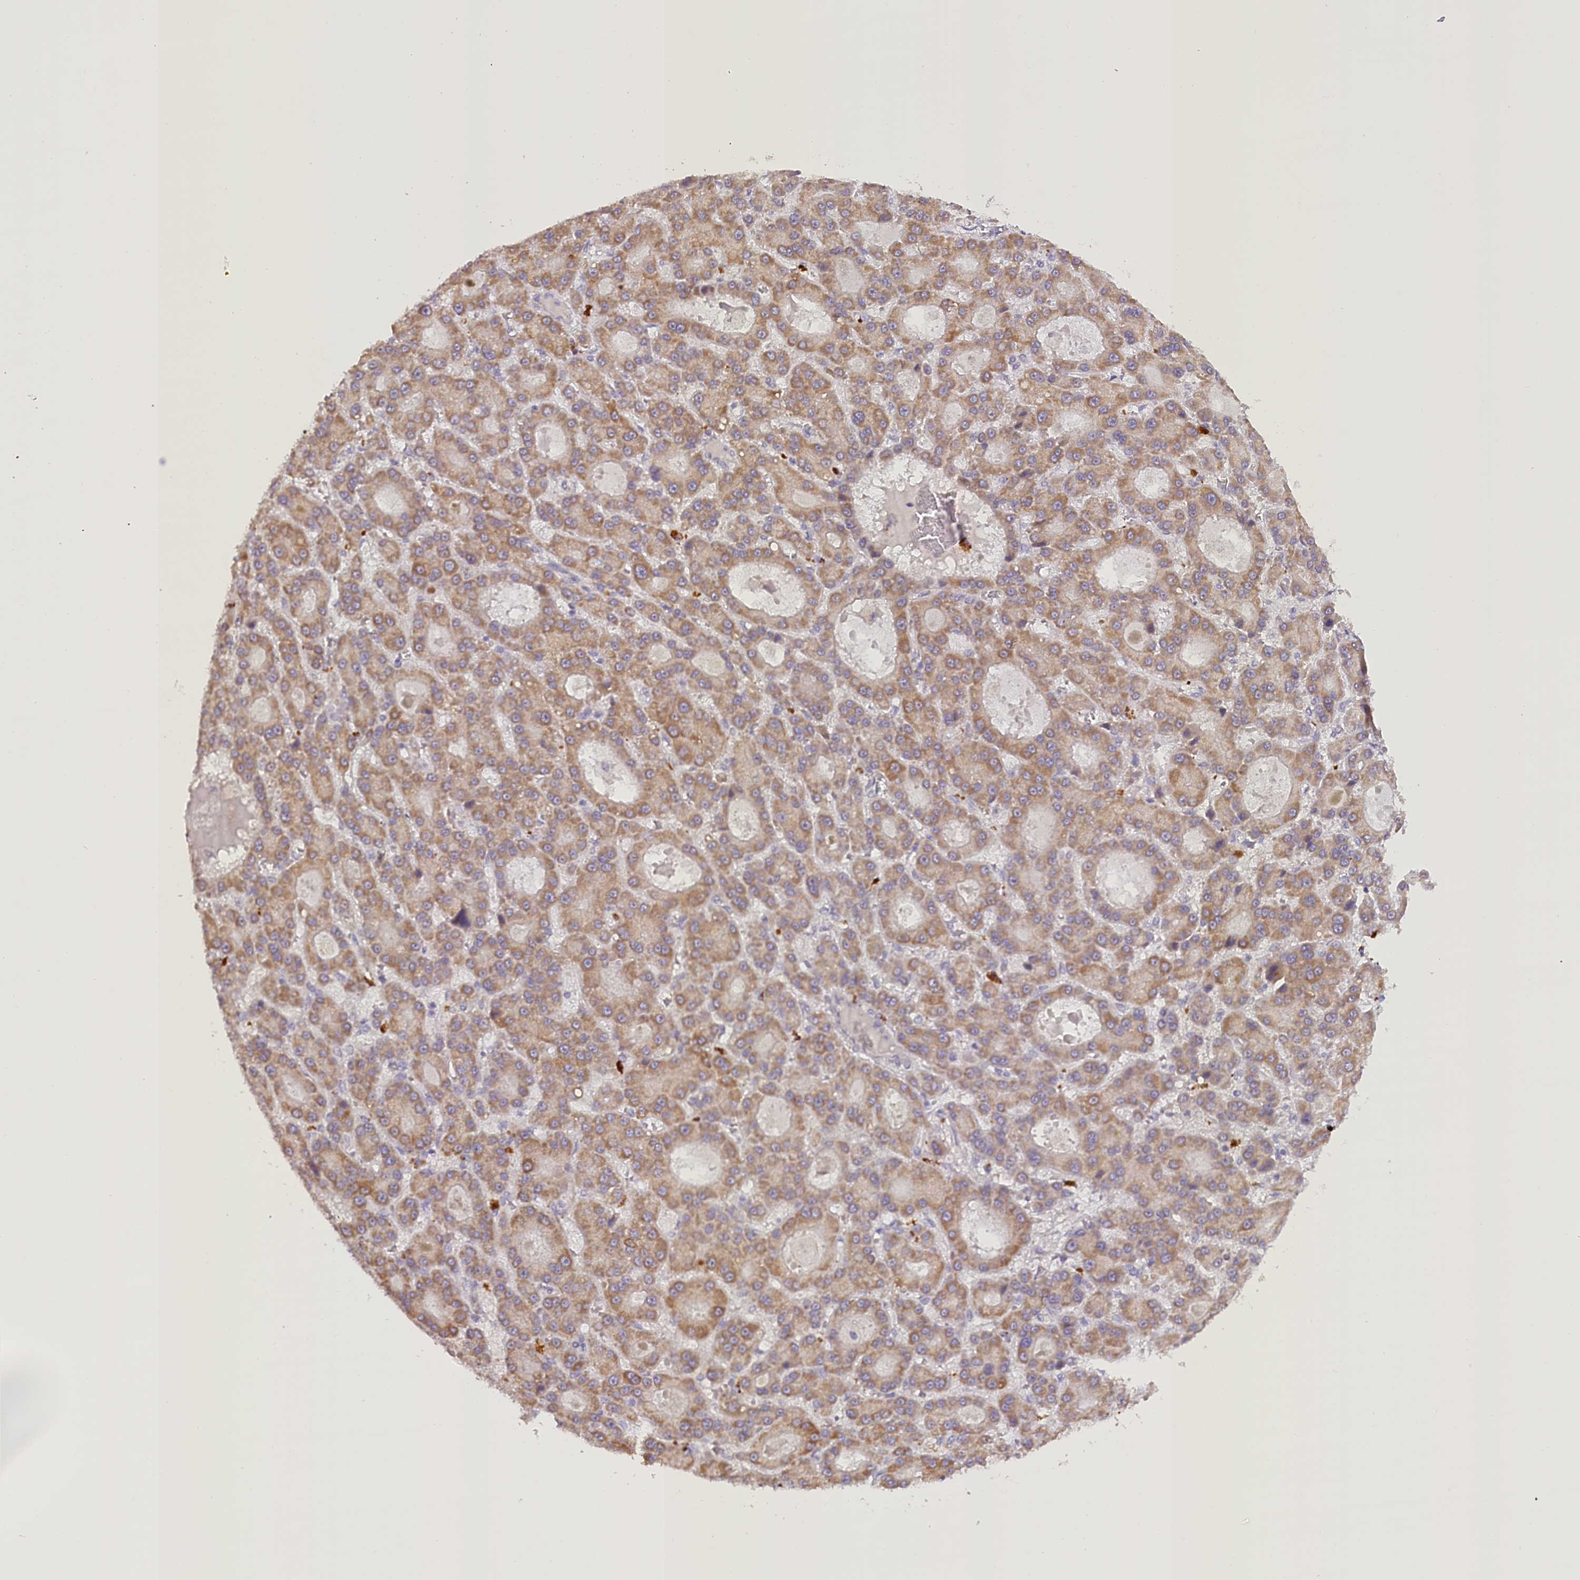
{"staining": {"intensity": "moderate", "quantity": ">75%", "location": "cytoplasmic/membranous"}, "tissue": "liver cancer", "cell_type": "Tumor cells", "image_type": "cancer", "snomed": [{"axis": "morphology", "description": "Carcinoma, Hepatocellular, NOS"}, {"axis": "topography", "description": "Liver"}], "caption": "Hepatocellular carcinoma (liver) stained with immunohistochemistry exhibits moderate cytoplasmic/membranous staining in about >75% of tumor cells.", "gene": "DCUN1D1", "patient": {"sex": "male", "age": 70}}